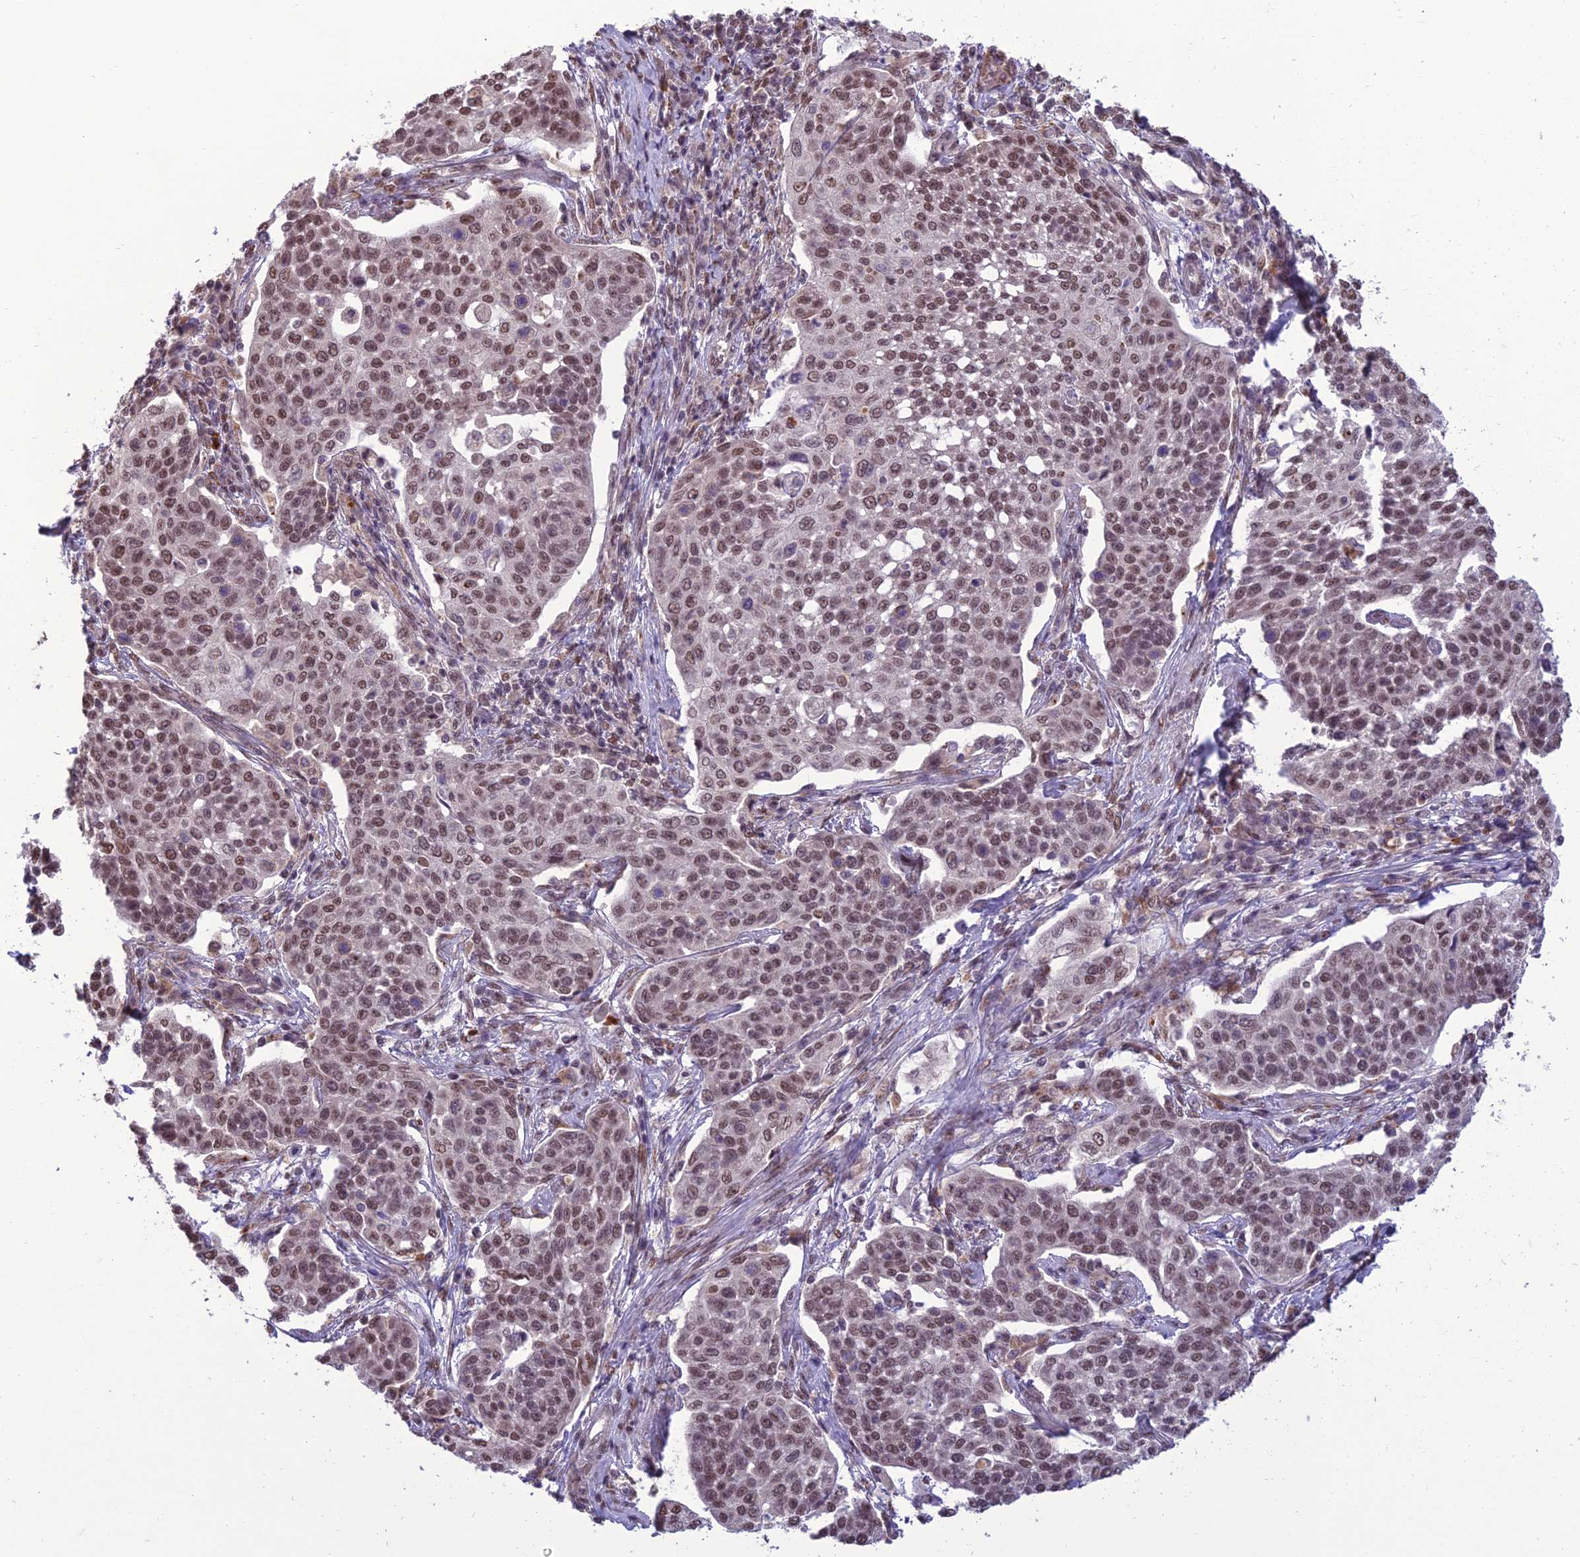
{"staining": {"intensity": "moderate", "quantity": ">75%", "location": "nuclear"}, "tissue": "cervical cancer", "cell_type": "Tumor cells", "image_type": "cancer", "snomed": [{"axis": "morphology", "description": "Squamous cell carcinoma, NOS"}, {"axis": "topography", "description": "Cervix"}], "caption": "Immunohistochemistry histopathology image of human squamous cell carcinoma (cervical) stained for a protein (brown), which shows medium levels of moderate nuclear staining in approximately >75% of tumor cells.", "gene": "RANBP3", "patient": {"sex": "female", "age": 34}}